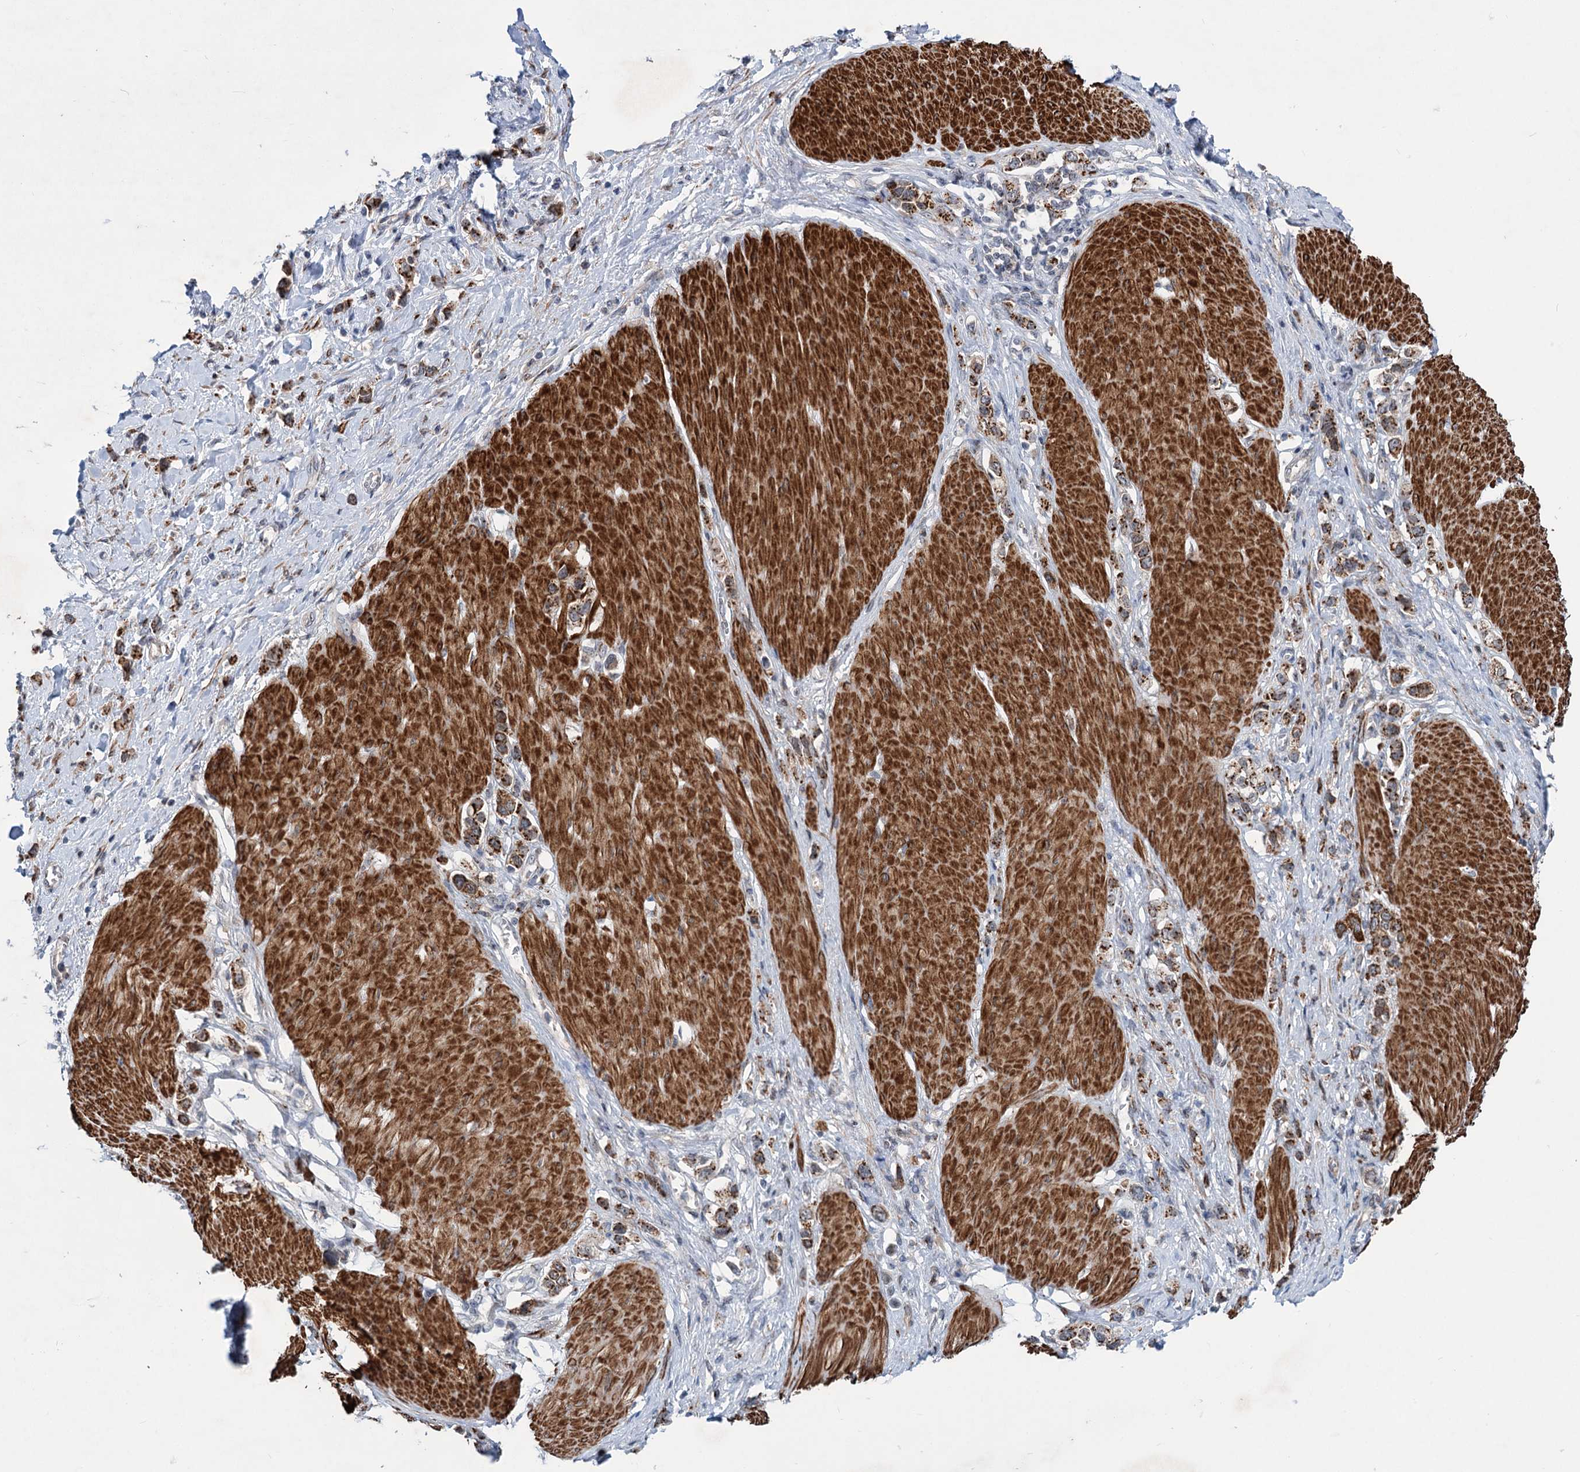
{"staining": {"intensity": "strong", "quantity": ">75%", "location": "cytoplasmic/membranous"}, "tissue": "stomach cancer", "cell_type": "Tumor cells", "image_type": "cancer", "snomed": [{"axis": "morphology", "description": "Normal tissue, NOS"}, {"axis": "morphology", "description": "Adenocarcinoma, NOS"}, {"axis": "topography", "description": "Stomach, upper"}, {"axis": "topography", "description": "Stomach"}], "caption": "Protein staining of stomach cancer tissue demonstrates strong cytoplasmic/membranous staining in about >75% of tumor cells.", "gene": "ELP4", "patient": {"sex": "female", "age": 65}}